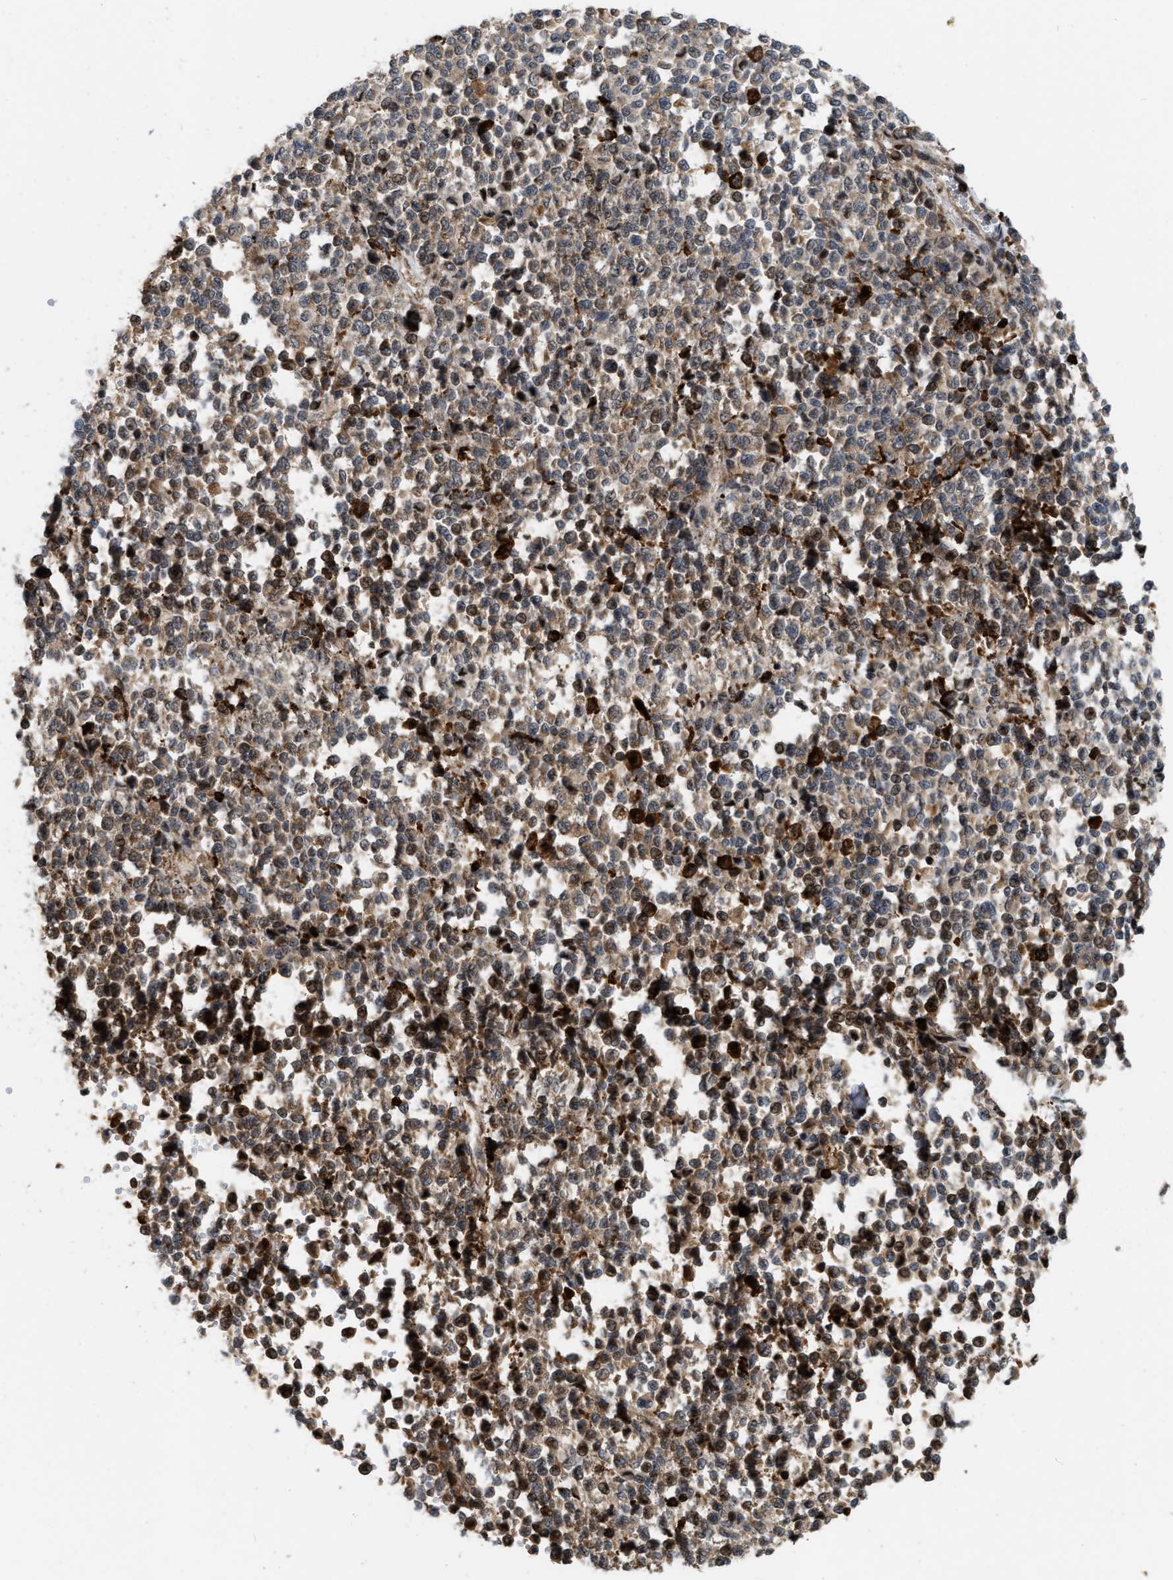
{"staining": {"intensity": "moderate", "quantity": ">75%", "location": "cytoplasmic/membranous"}, "tissue": "melanoma", "cell_type": "Tumor cells", "image_type": "cancer", "snomed": [{"axis": "morphology", "description": "Malignant melanoma, Metastatic site"}, {"axis": "topography", "description": "Pancreas"}], "caption": "A histopathology image of human melanoma stained for a protein exhibits moderate cytoplasmic/membranous brown staining in tumor cells.", "gene": "IQCE", "patient": {"sex": "female", "age": 30}}